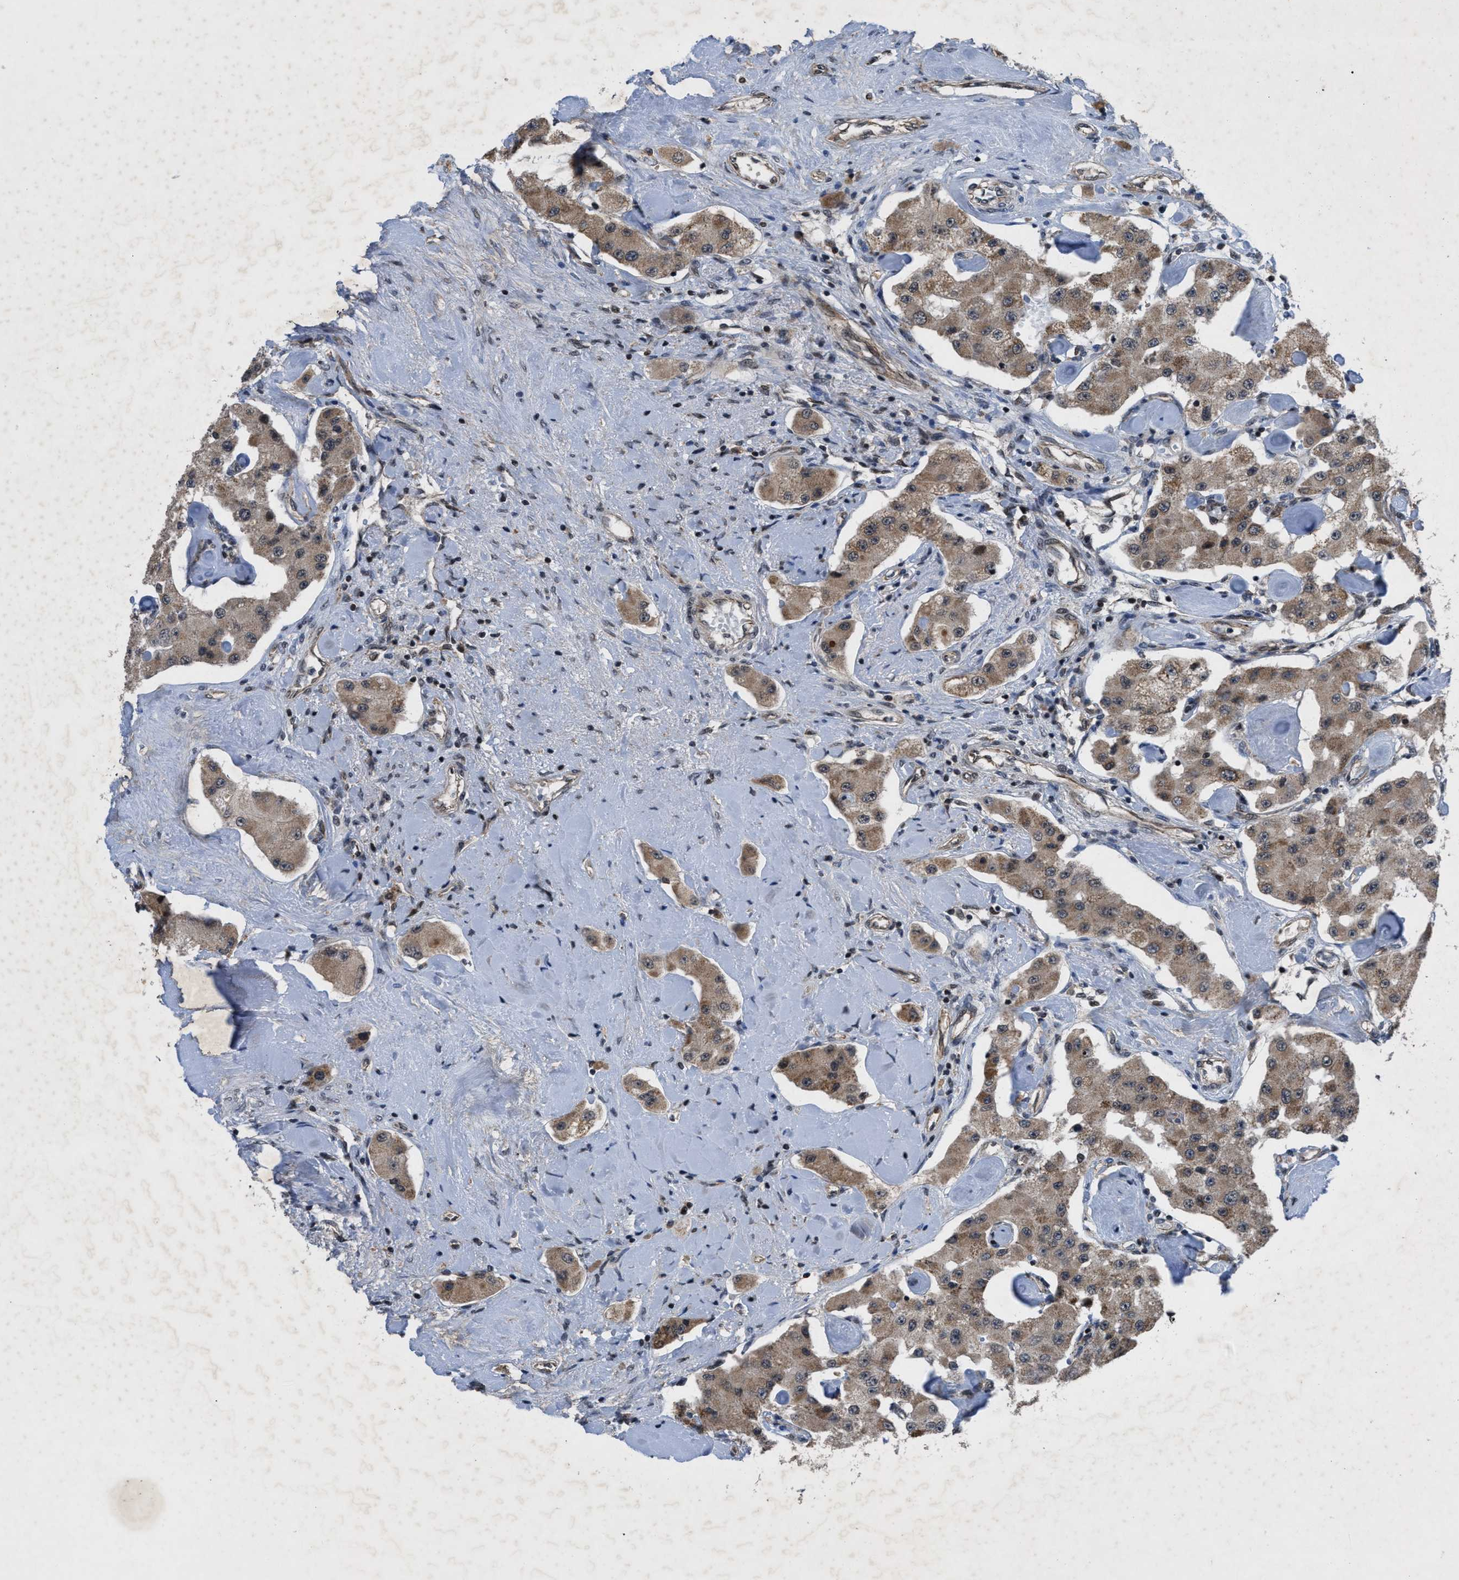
{"staining": {"intensity": "moderate", "quantity": ">75%", "location": "cytoplasmic/membranous"}, "tissue": "carcinoid", "cell_type": "Tumor cells", "image_type": "cancer", "snomed": [{"axis": "morphology", "description": "Carcinoid, malignant, NOS"}, {"axis": "topography", "description": "Pancreas"}], "caption": "Immunohistochemistry (IHC) of human carcinoid reveals medium levels of moderate cytoplasmic/membranous expression in approximately >75% of tumor cells.", "gene": "ZNHIT1", "patient": {"sex": "male", "age": 41}}